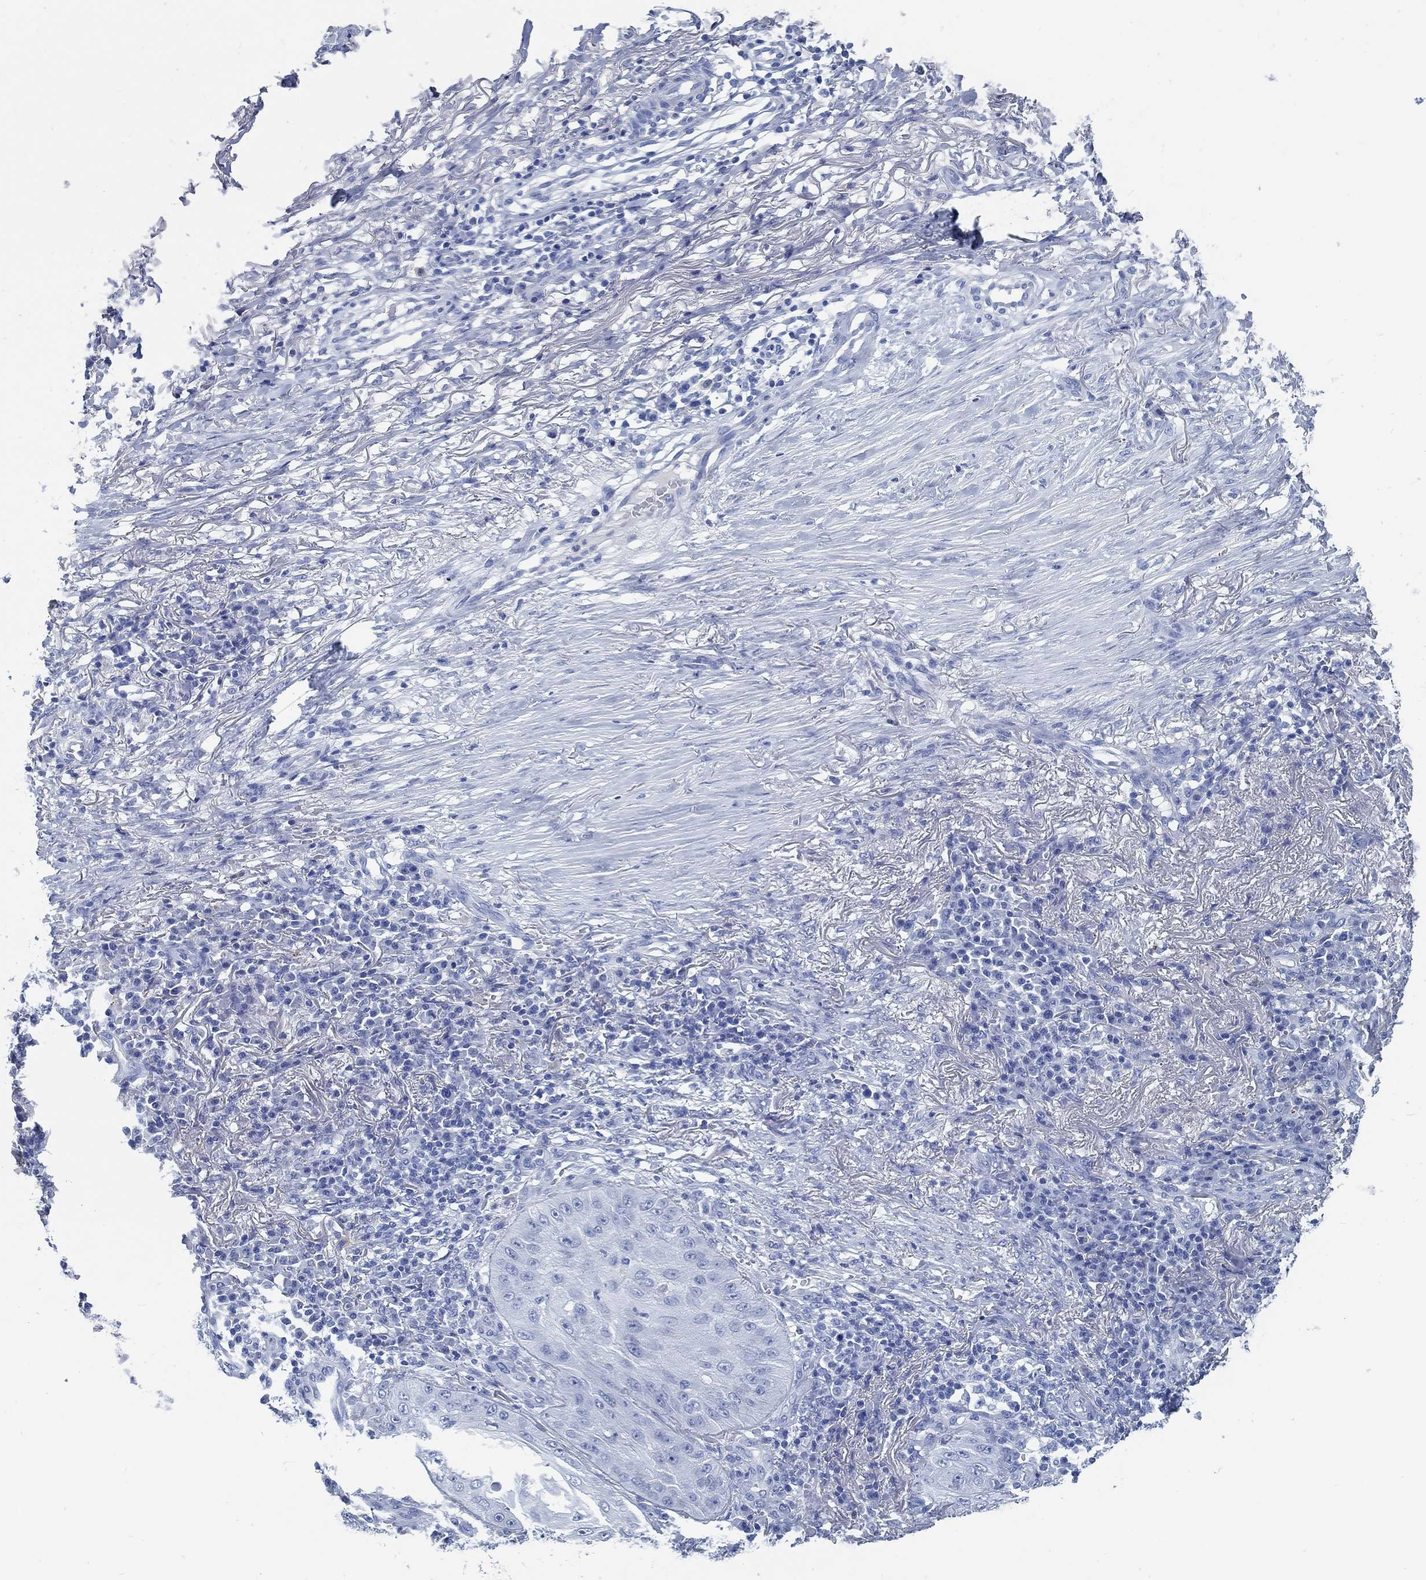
{"staining": {"intensity": "negative", "quantity": "none", "location": "none"}, "tissue": "skin cancer", "cell_type": "Tumor cells", "image_type": "cancer", "snomed": [{"axis": "morphology", "description": "Squamous cell carcinoma, NOS"}, {"axis": "topography", "description": "Skin"}], "caption": "High magnification brightfield microscopy of squamous cell carcinoma (skin) stained with DAB (3,3'-diaminobenzidine) (brown) and counterstained with hematoxylin (blue): tumor cells show no significant positivity.", "gene": "SLC45A1", "patient": {"sex": "male", "age": 70}}